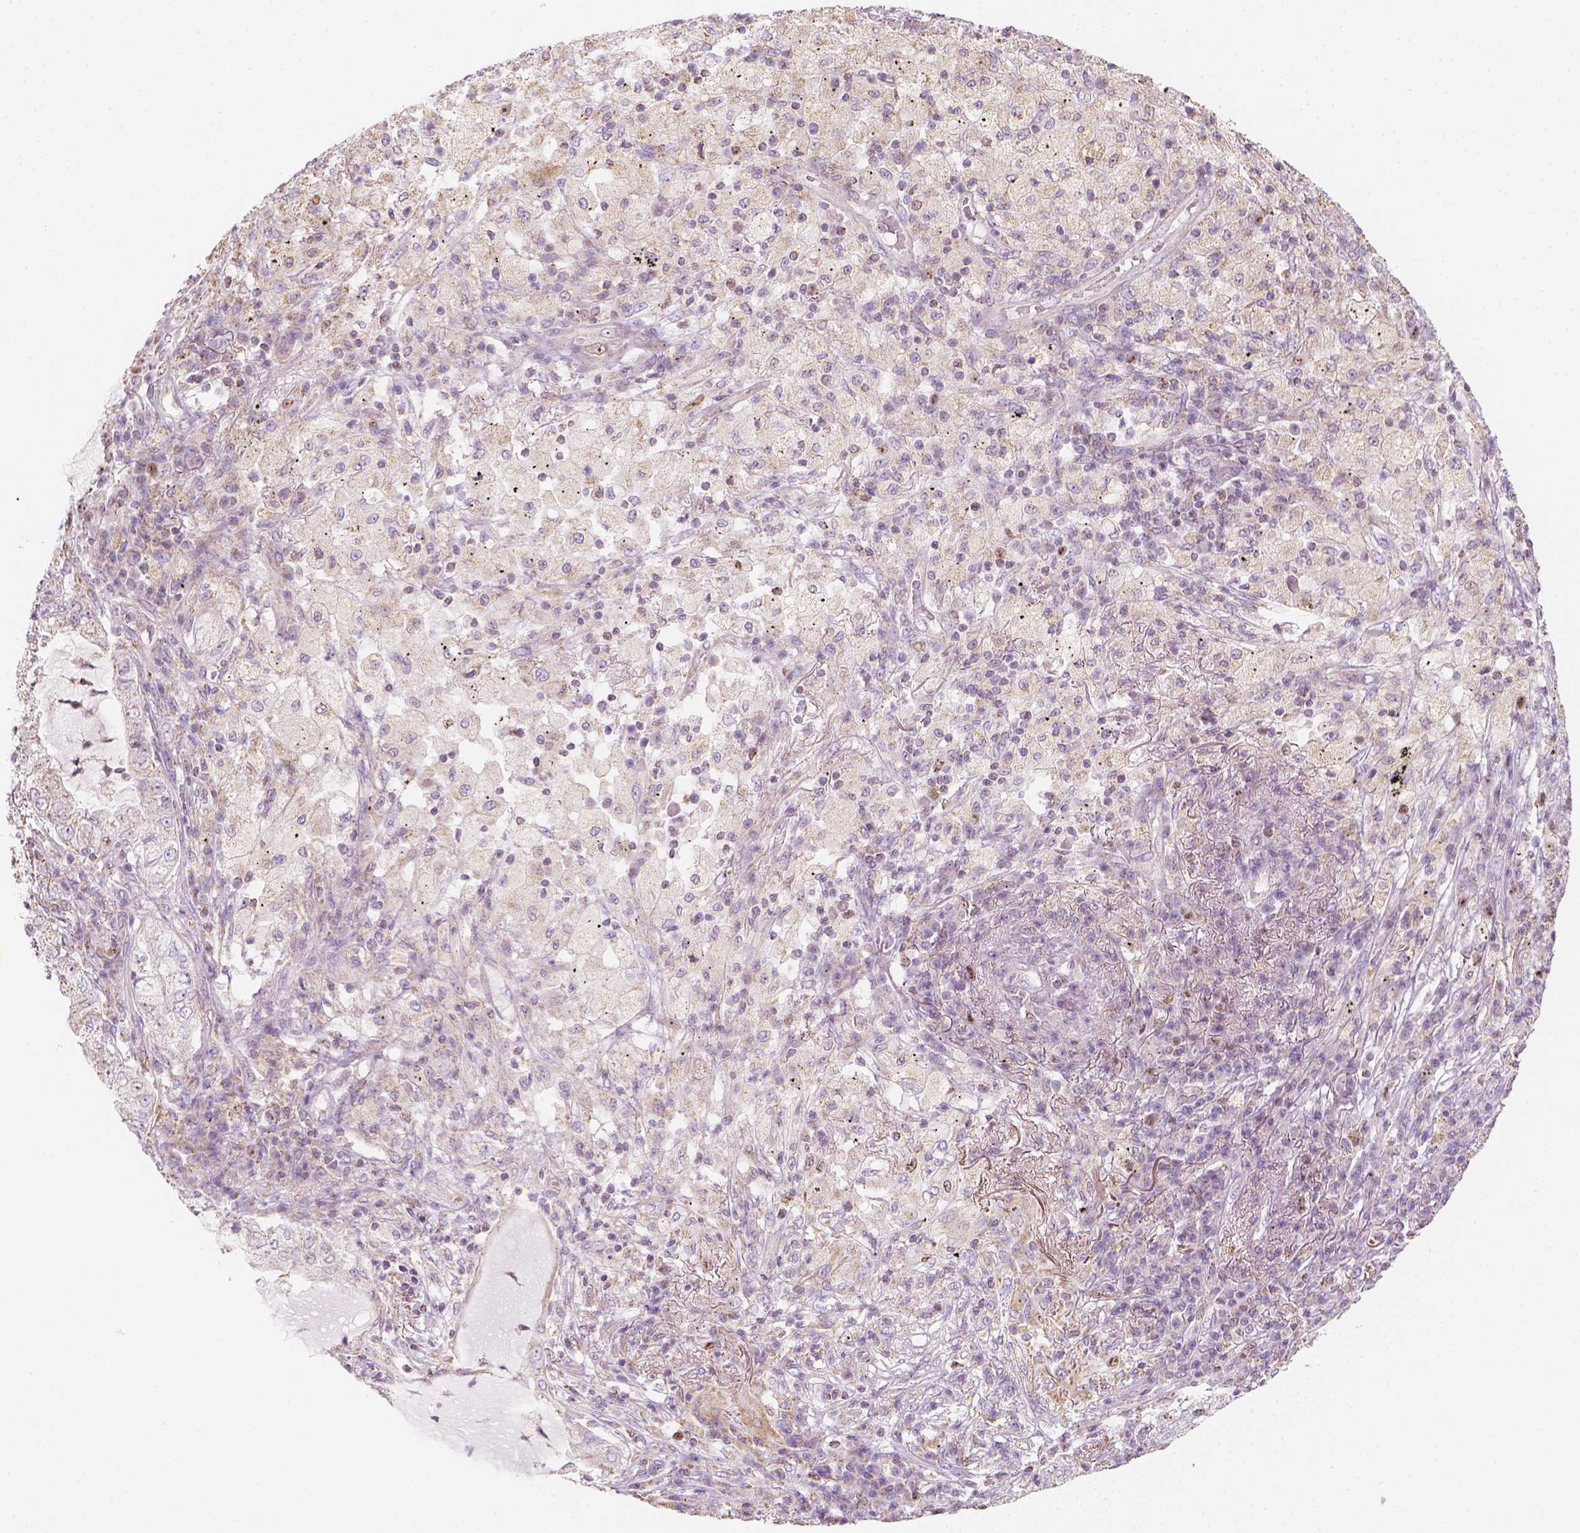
{"staining": {"intensity": "weak", "quantity": ">75%", "location": "cytoplasmic/membranous"}, "tissue": "lung cancer", "cell_type": "Tumor cells", "image_type": "cancer", "snomed": [{"axis": "morphology", "description": "Adenocarcinoma, NOS"}, {"axis": "topography", "description": "Lung"}], "caption": "This photomicrograph shows immunohistochemistry staining of lung adenocarcinoma, with low weak cytoplasmic/membranous staining in about >75% of tumor cells.", "gene": "LCA5", "patient": {"sex": "female", "age": 73}}